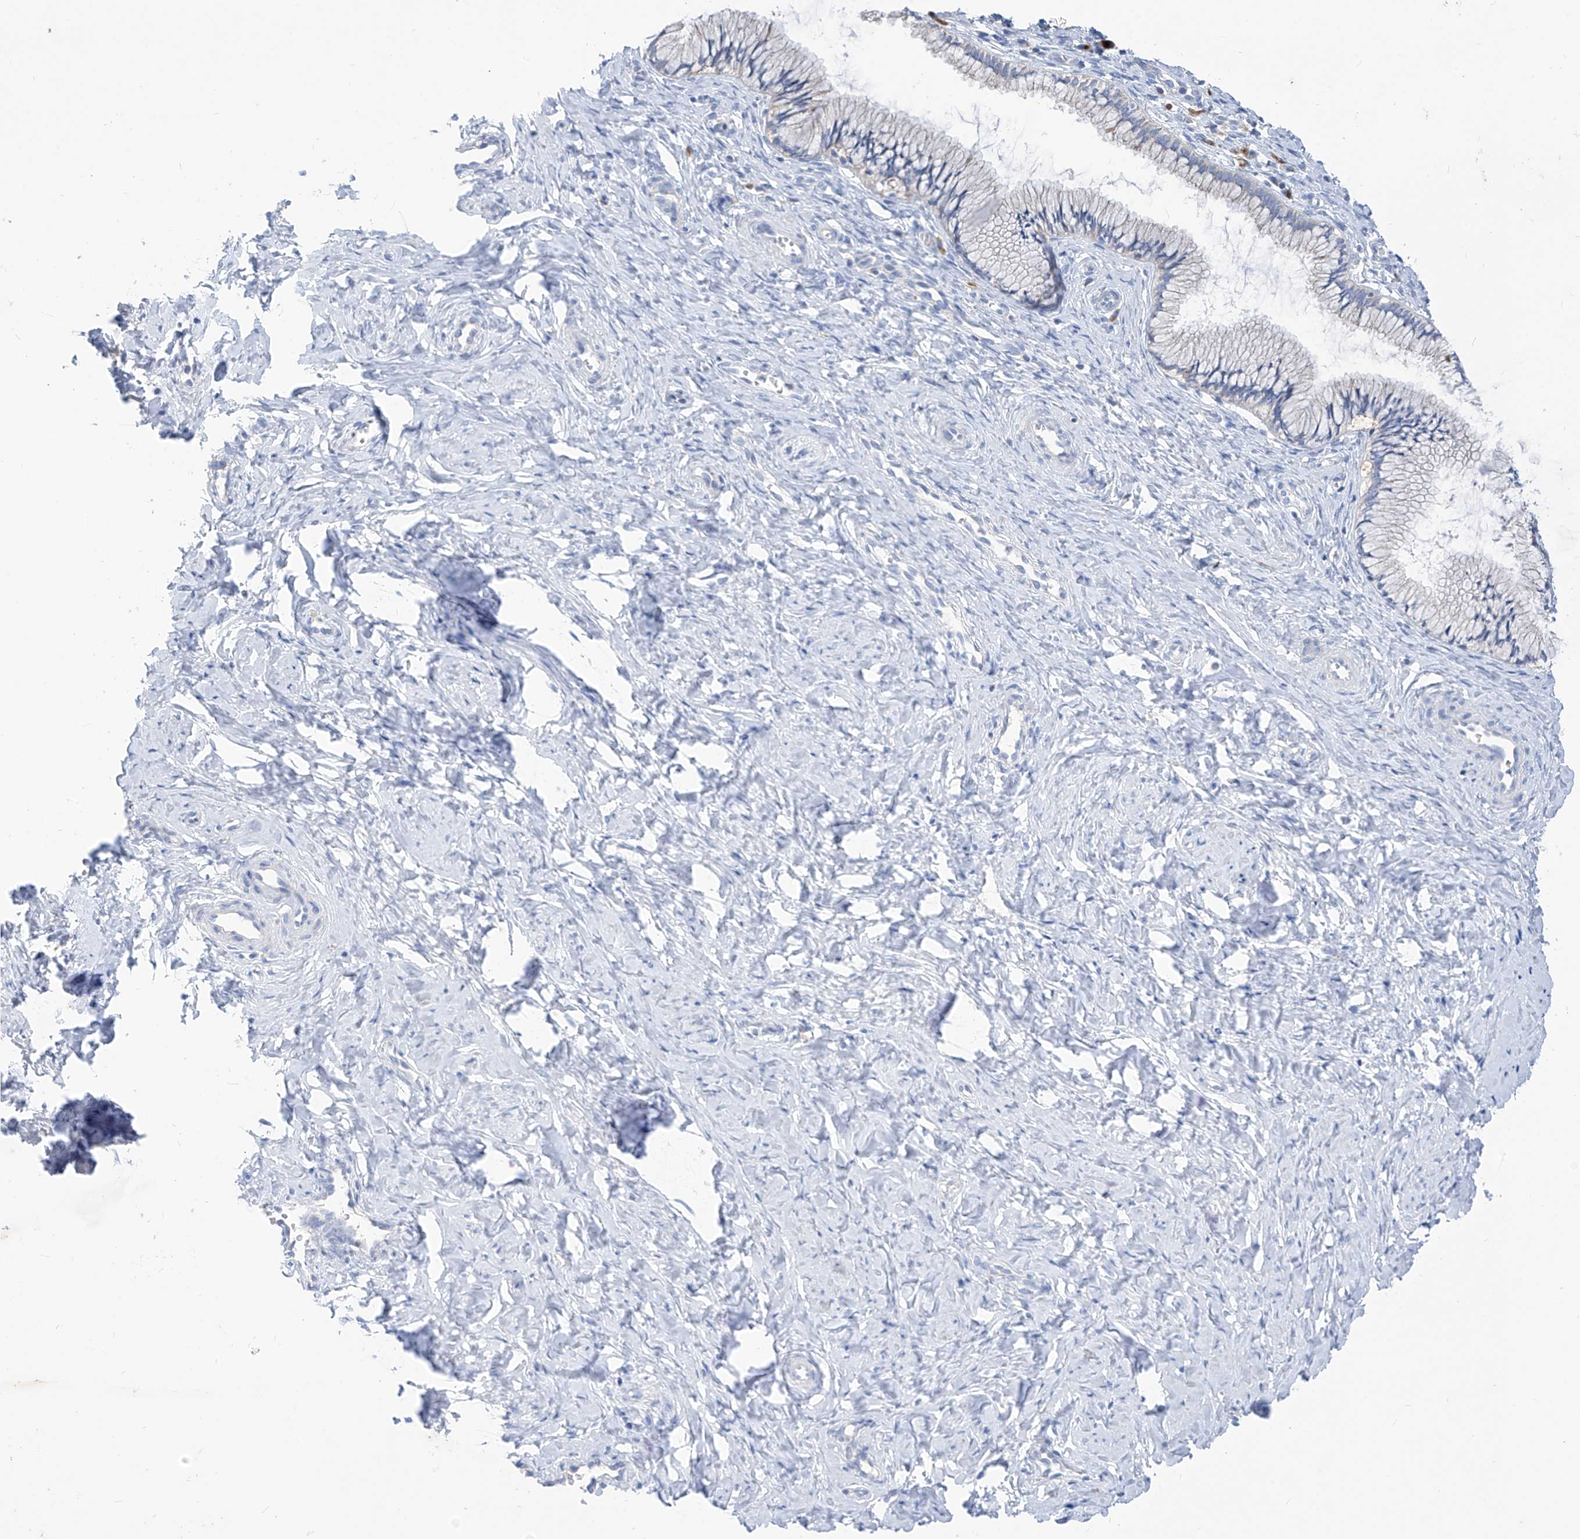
{"staining": {"intensity": "negative", "quantity": "none", "location": "none"}, "tissue": "cervix", "cell_type": "Glandular cells", "image_type": "normal", "snomed": [{"axis": "morphology", "description": "Normal tissue, NOS"}, {"axis": "topography", "description": "Cervix"}], "caption": "A high-resolution micrograph shows IHC staining of benign cervix, which shows no significant staining in glandular cells.", "gene": "ZNF404", "patient": {"sex": "female", "age": 27}}